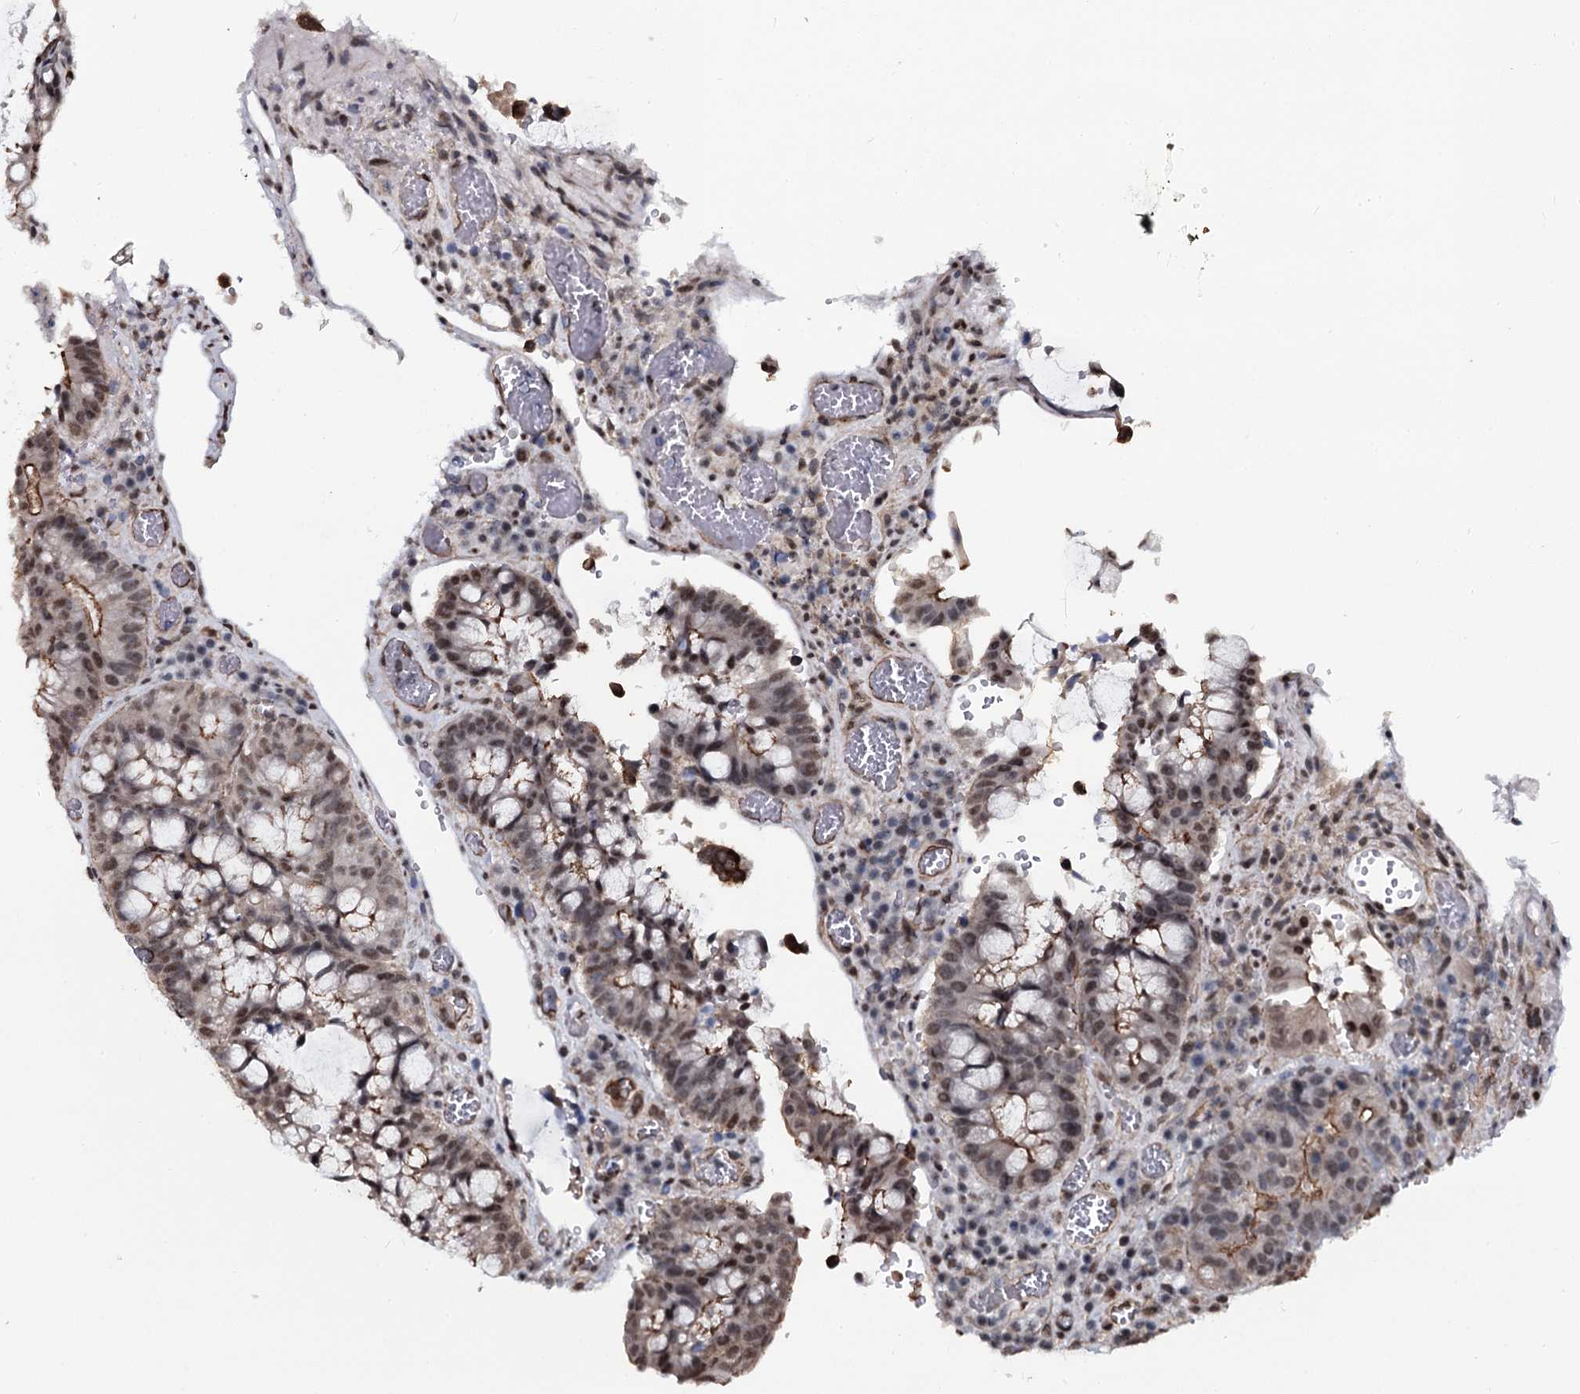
{"staining": {"intensity": "weak", "quantity": "25%-75%", "location": "nuclear"}, "tissue": "colorectal cancer", "cell_type": "Tumor cells", "image_type": "cancer", "snomed": [{"axis": "morphology", "description": "Adenocarcinoma, NOS"}, {"axis": "topography", "description": "Rectum"}], "caption": "This is an image of immunohistochemistry staining of adenocarcinoma (colorectal), which shows weak staining in the nuclear of tumor cells.", "gene": "SH2D4B", "patient": {"sex": "male", "age": 69}}